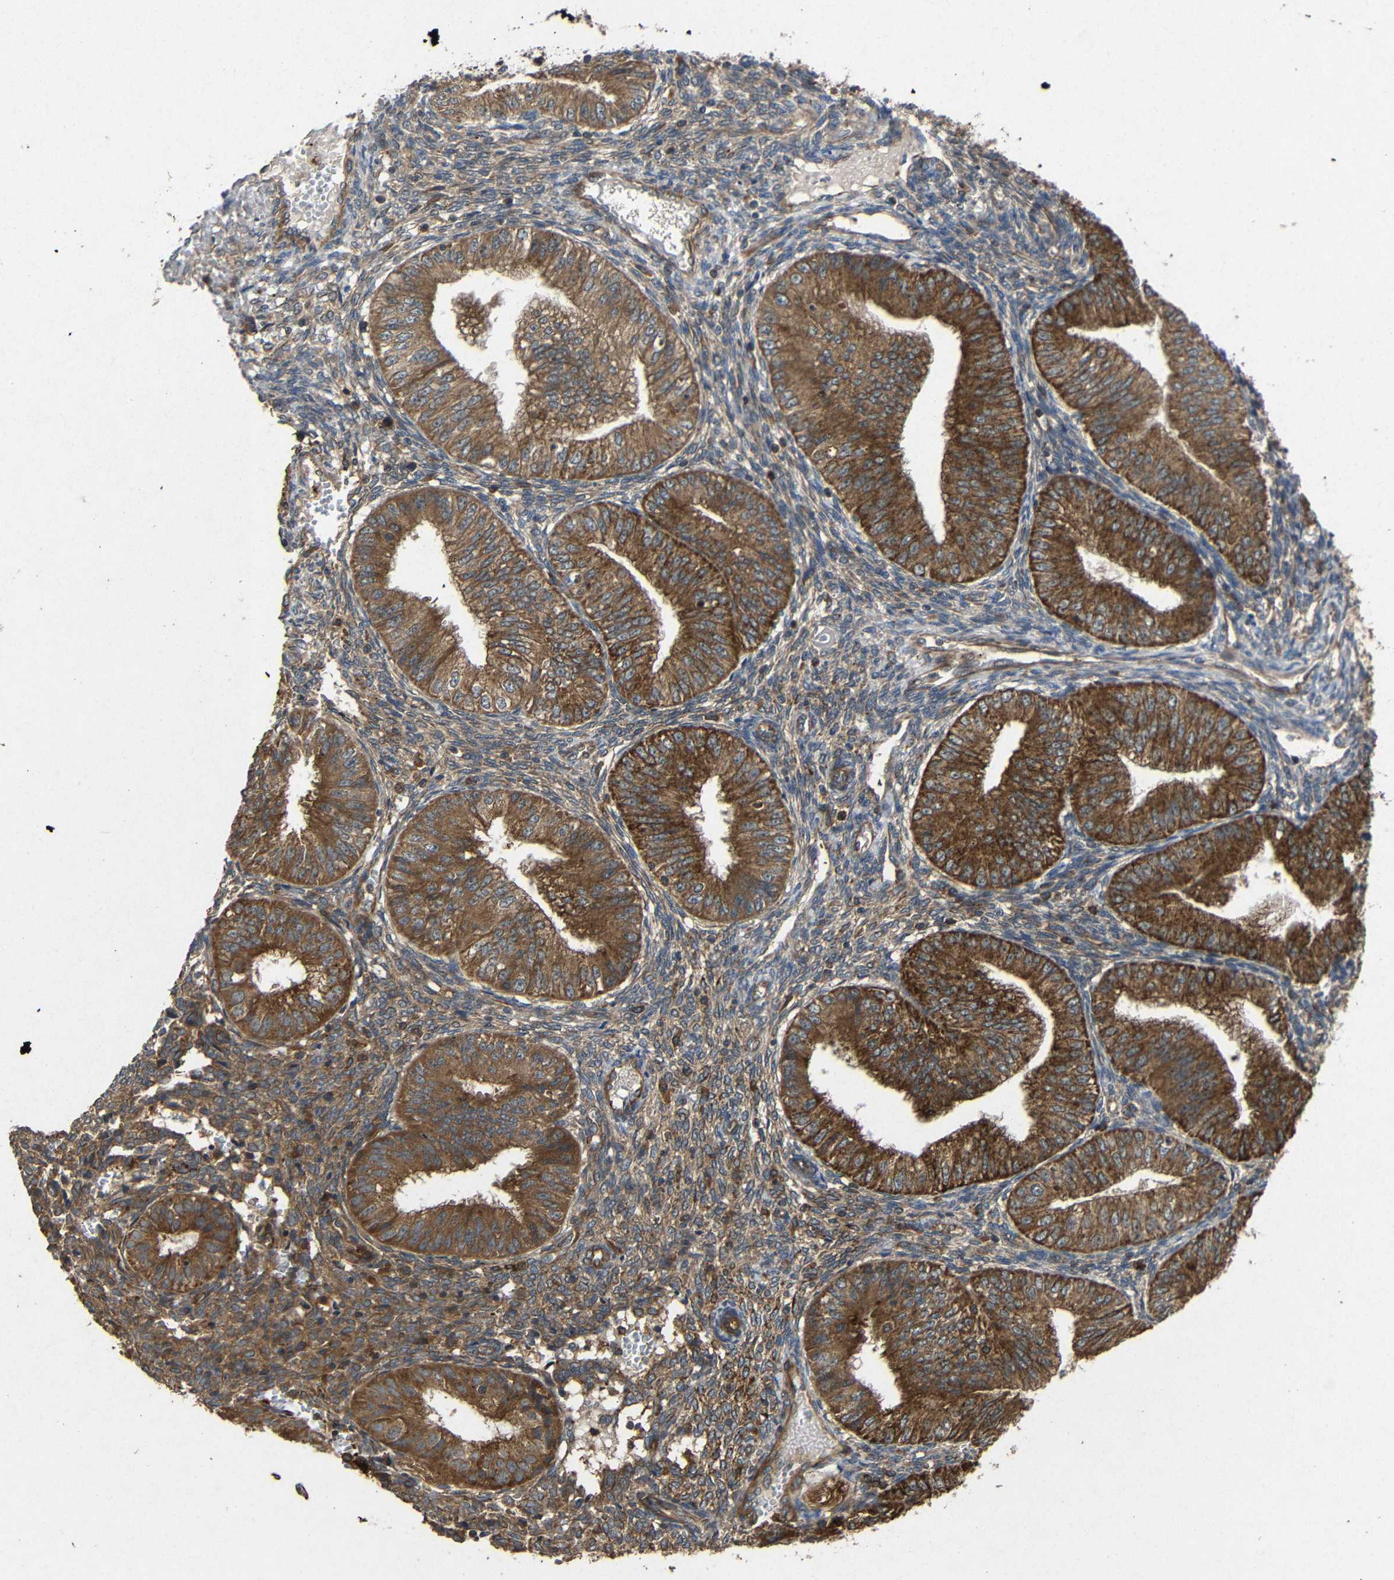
{"staining": {"intensity": "strong", "quantity": ">75%", "location": "cytoplasmic/membranous"}, "tissue": "endometrial cancer", "cell_type": "Tumor cells", "image_type": "cancer", "snomed": [{"axis": "morphology", "description": "Normal tissue, NOS"}, {"axis": "morphology", "description": "Adenocarcinoma, NOS"}, {"axis": "topography", "description": "Endometrium"}], "caption": "An IHC micrograph of tumor tissue is shown. Protein staining in brown labels strong cytoplasmic/membranous positivity in endometrial adenocarcinoma within tumor cells.", "gene": "EIF2S1", "patient": {"sex": "female", "age": 53}}